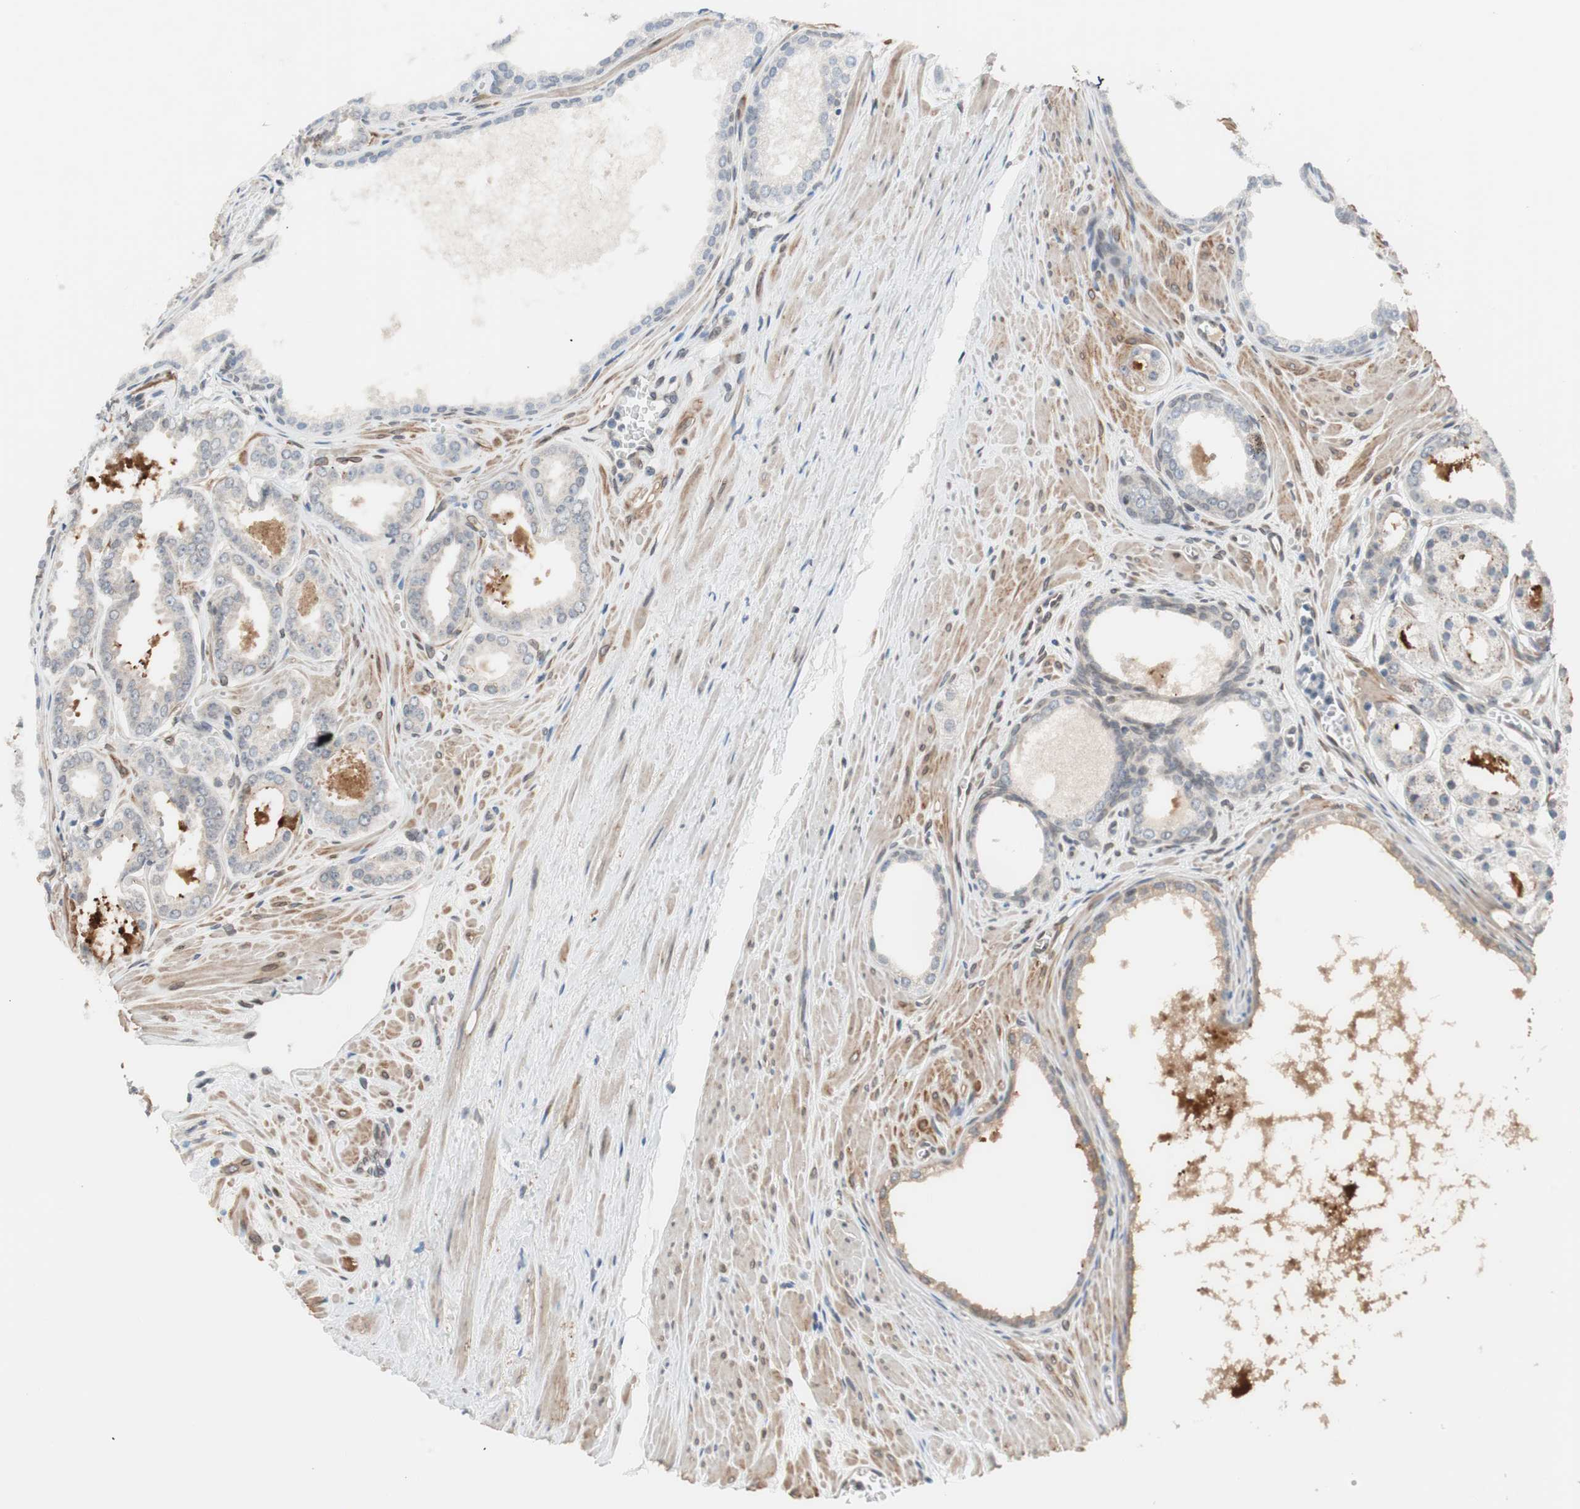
{"staining": {"intensity": "weak", "quantity": "<25%", "location": "cytoplasmic/membranous"}, "tissue": "prostate cancer", "cell_type": "Tumor cells", "image_type": "cancer", "snomed": [{"axis": "morphology", "description": "Adenocarcinoma, Low grade"}, {"axis": "topography", "description": "Prostate"}], "caption": "This is an immunohistochemistry photomicrograph of prostate cancer. There is no expression in tumor cells.", "gene": "ARNT2", "patient": {"sex": "male", "age": 57}}